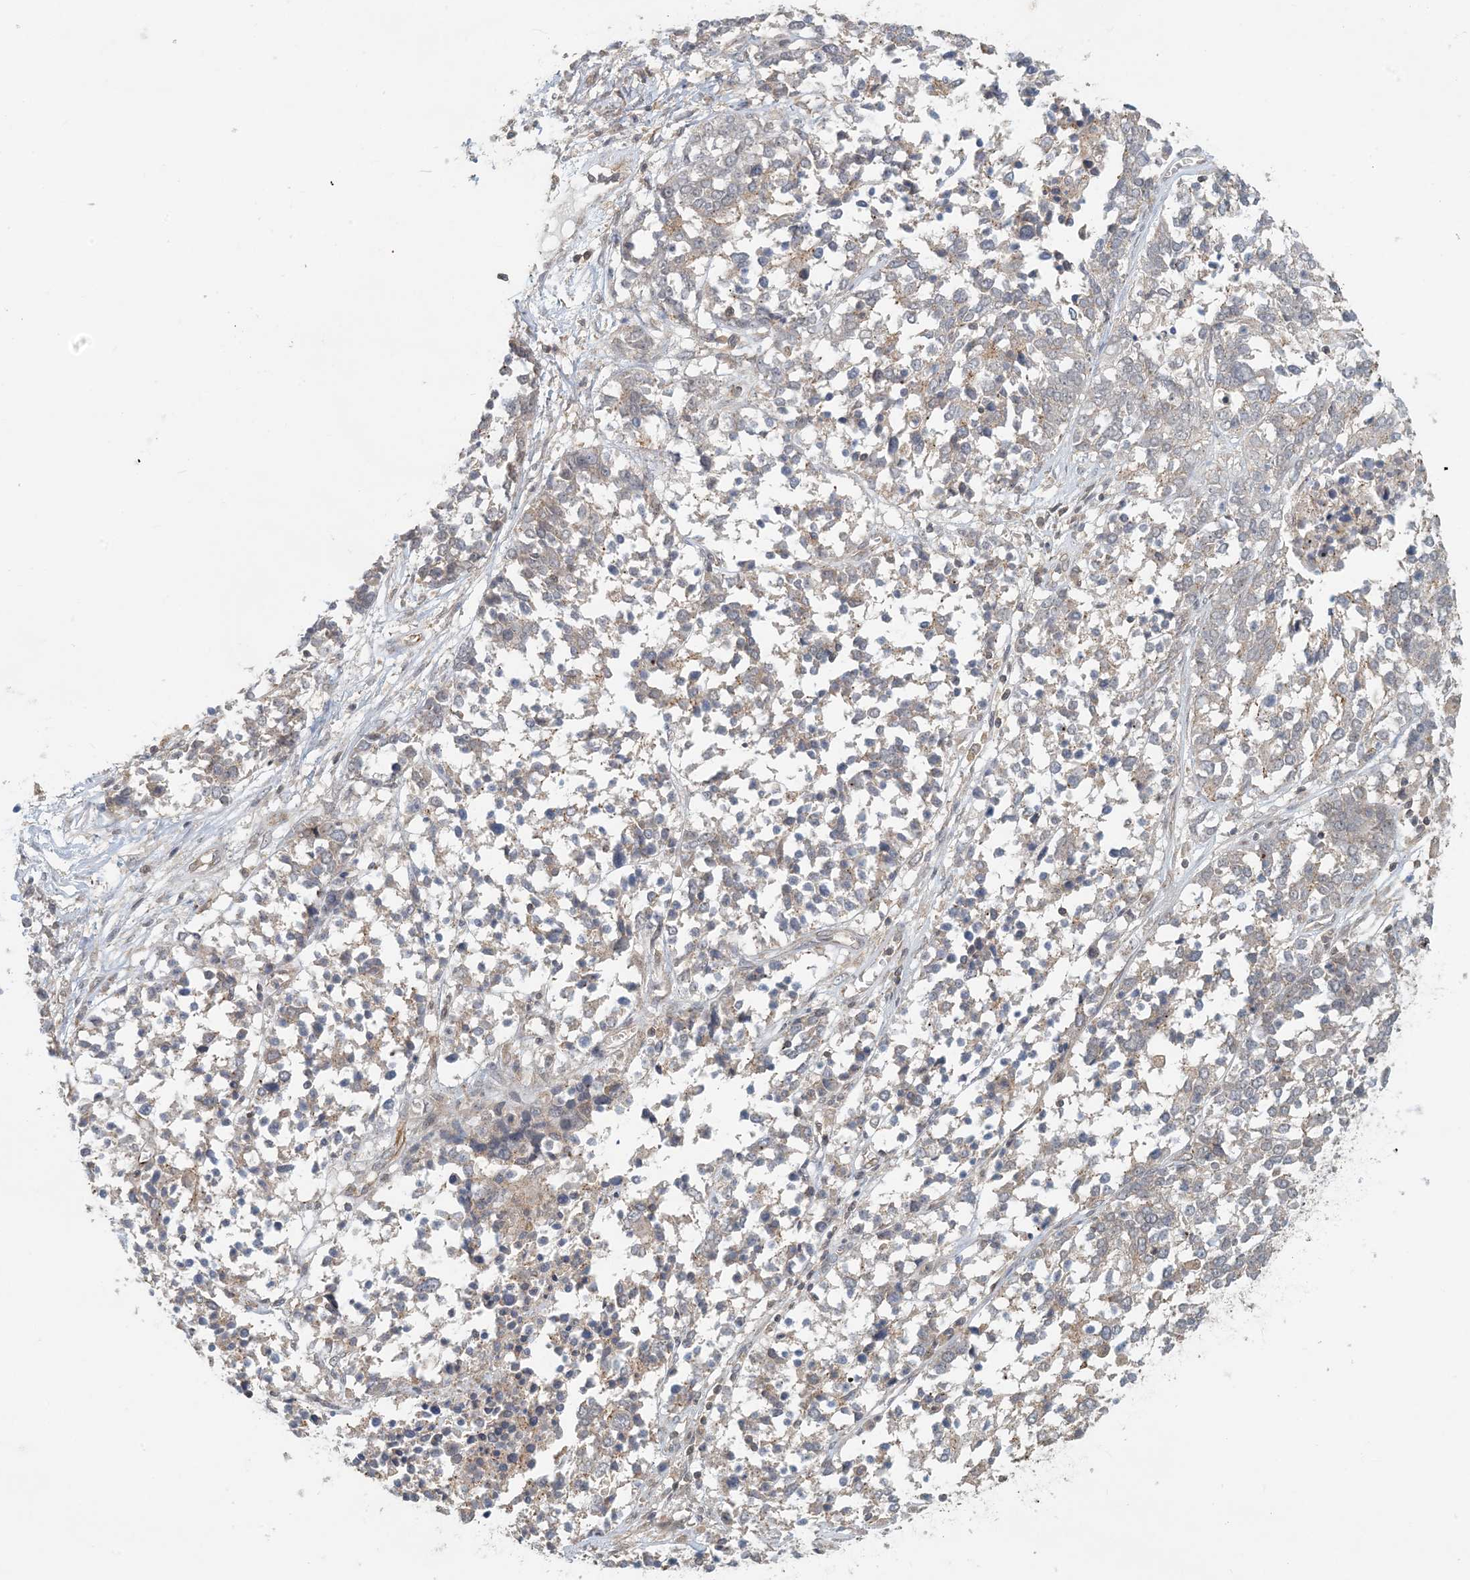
{"staining": {"intensity": "weak", "quantity": ">75%", "location": "cytoplasmic/membranous"}, "tissue": "ovarian cancer", "cell_type": "Tumor cells", "image_type": "cancer", "snomed": [{"axis": "morphology", "description": "Cystadenocarcinoma, serous, NOS"}, {"axis": "topography", "description": "Ovary"}], "caption": "Brown immunohistochemical staining in human serous cystadenocarcinoma (ovarian) demonstrates weak cytoplasmic/membranous staining in approximately >75% of tumor cells.", "gene": "OBI1", "patient": {"sex": "female", "age": 44}}